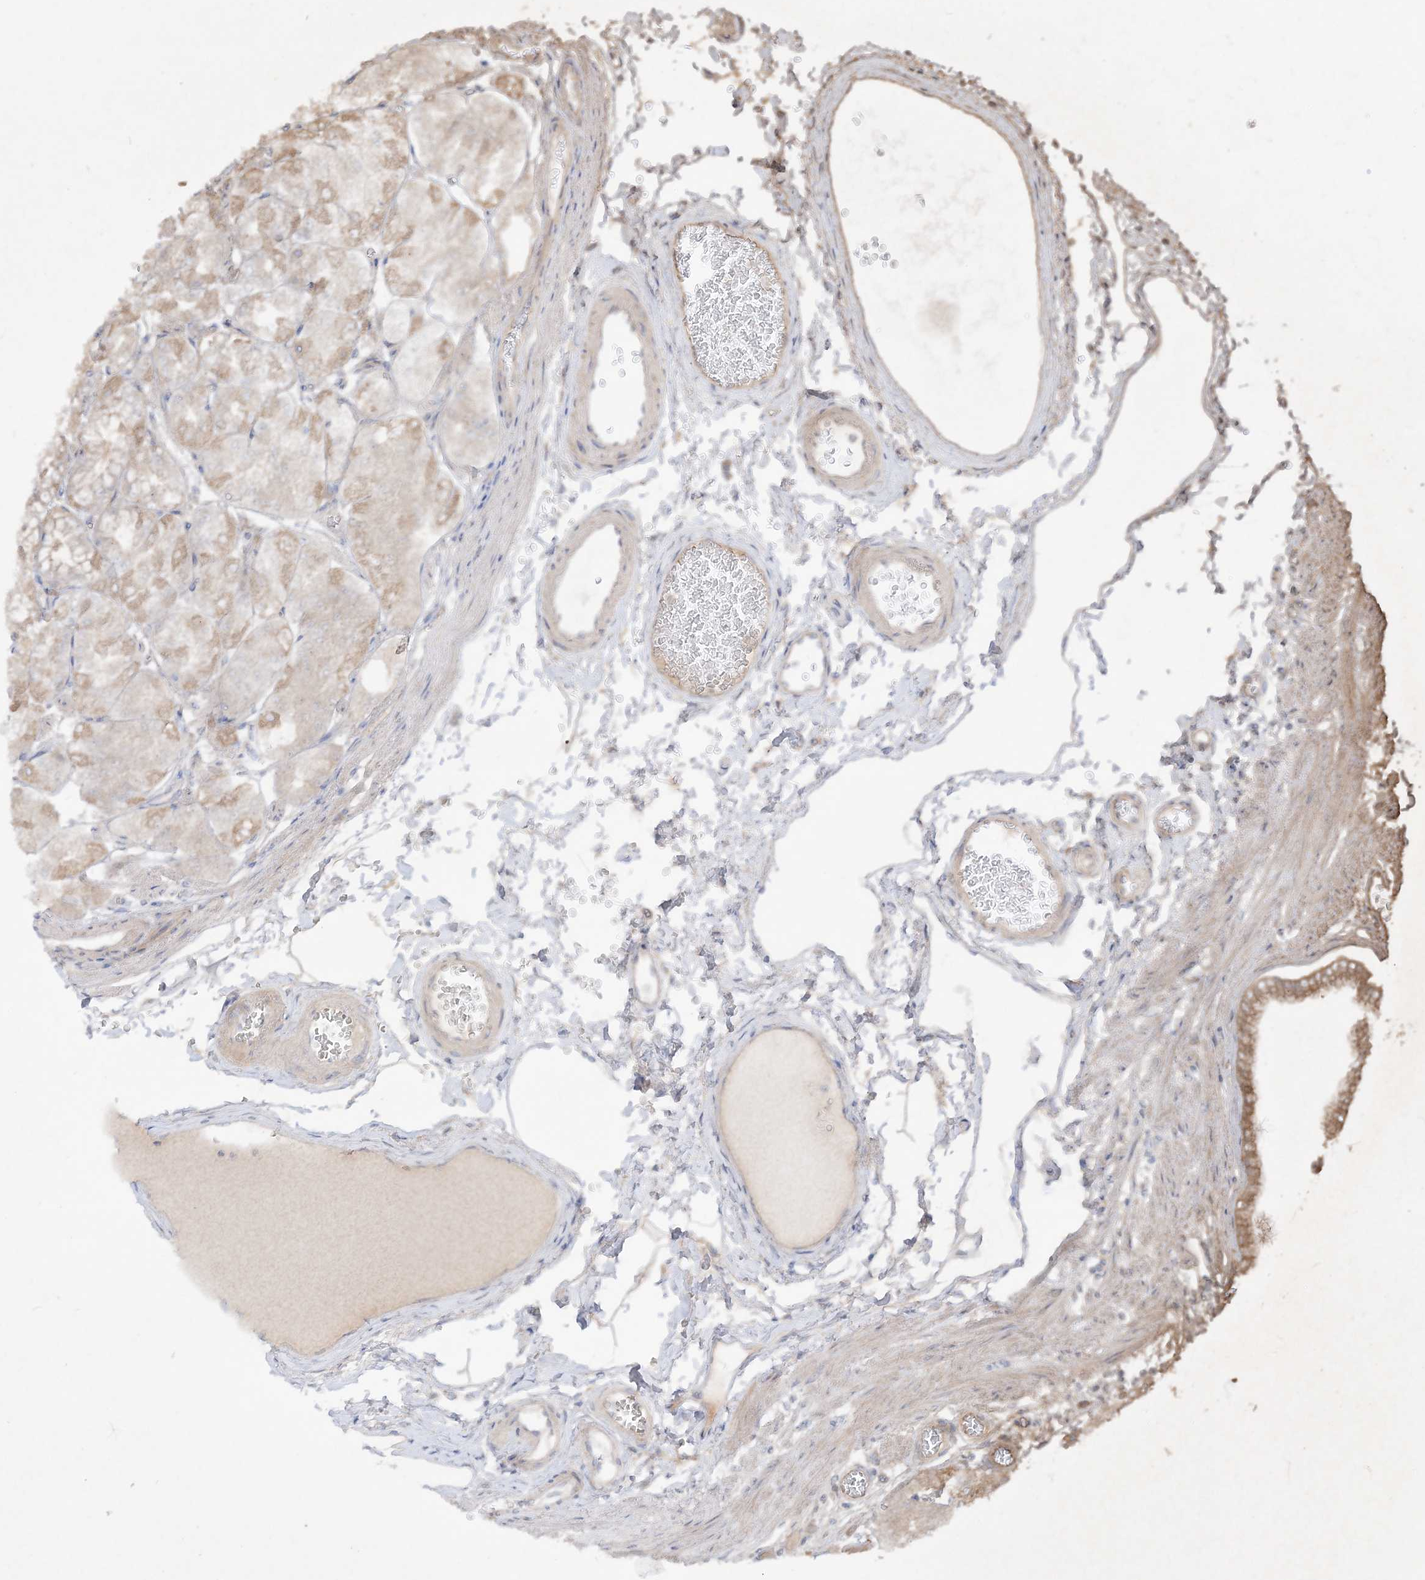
{"staining": {"intensity": "moderate", "quantity": "<25%", "location": "cytoplasmic/membranous"}, "tissue": "stomach", "cell_type": "Glandular cells", "image_type": "normal", "snomed": [{"axis": "morphology", "description": "Normal tissue, NOS"}, {"axis": "topography", "description": "Stomach, lower"}], "caption": "The photomicrograph shows staining of unremarkable stomach, revealing moderate cytoplasmic/membranous protein expression (brown color) within glandular cells.", "gene": "PLEKHA3", "patient": {"sex": "male", "age": 71}}